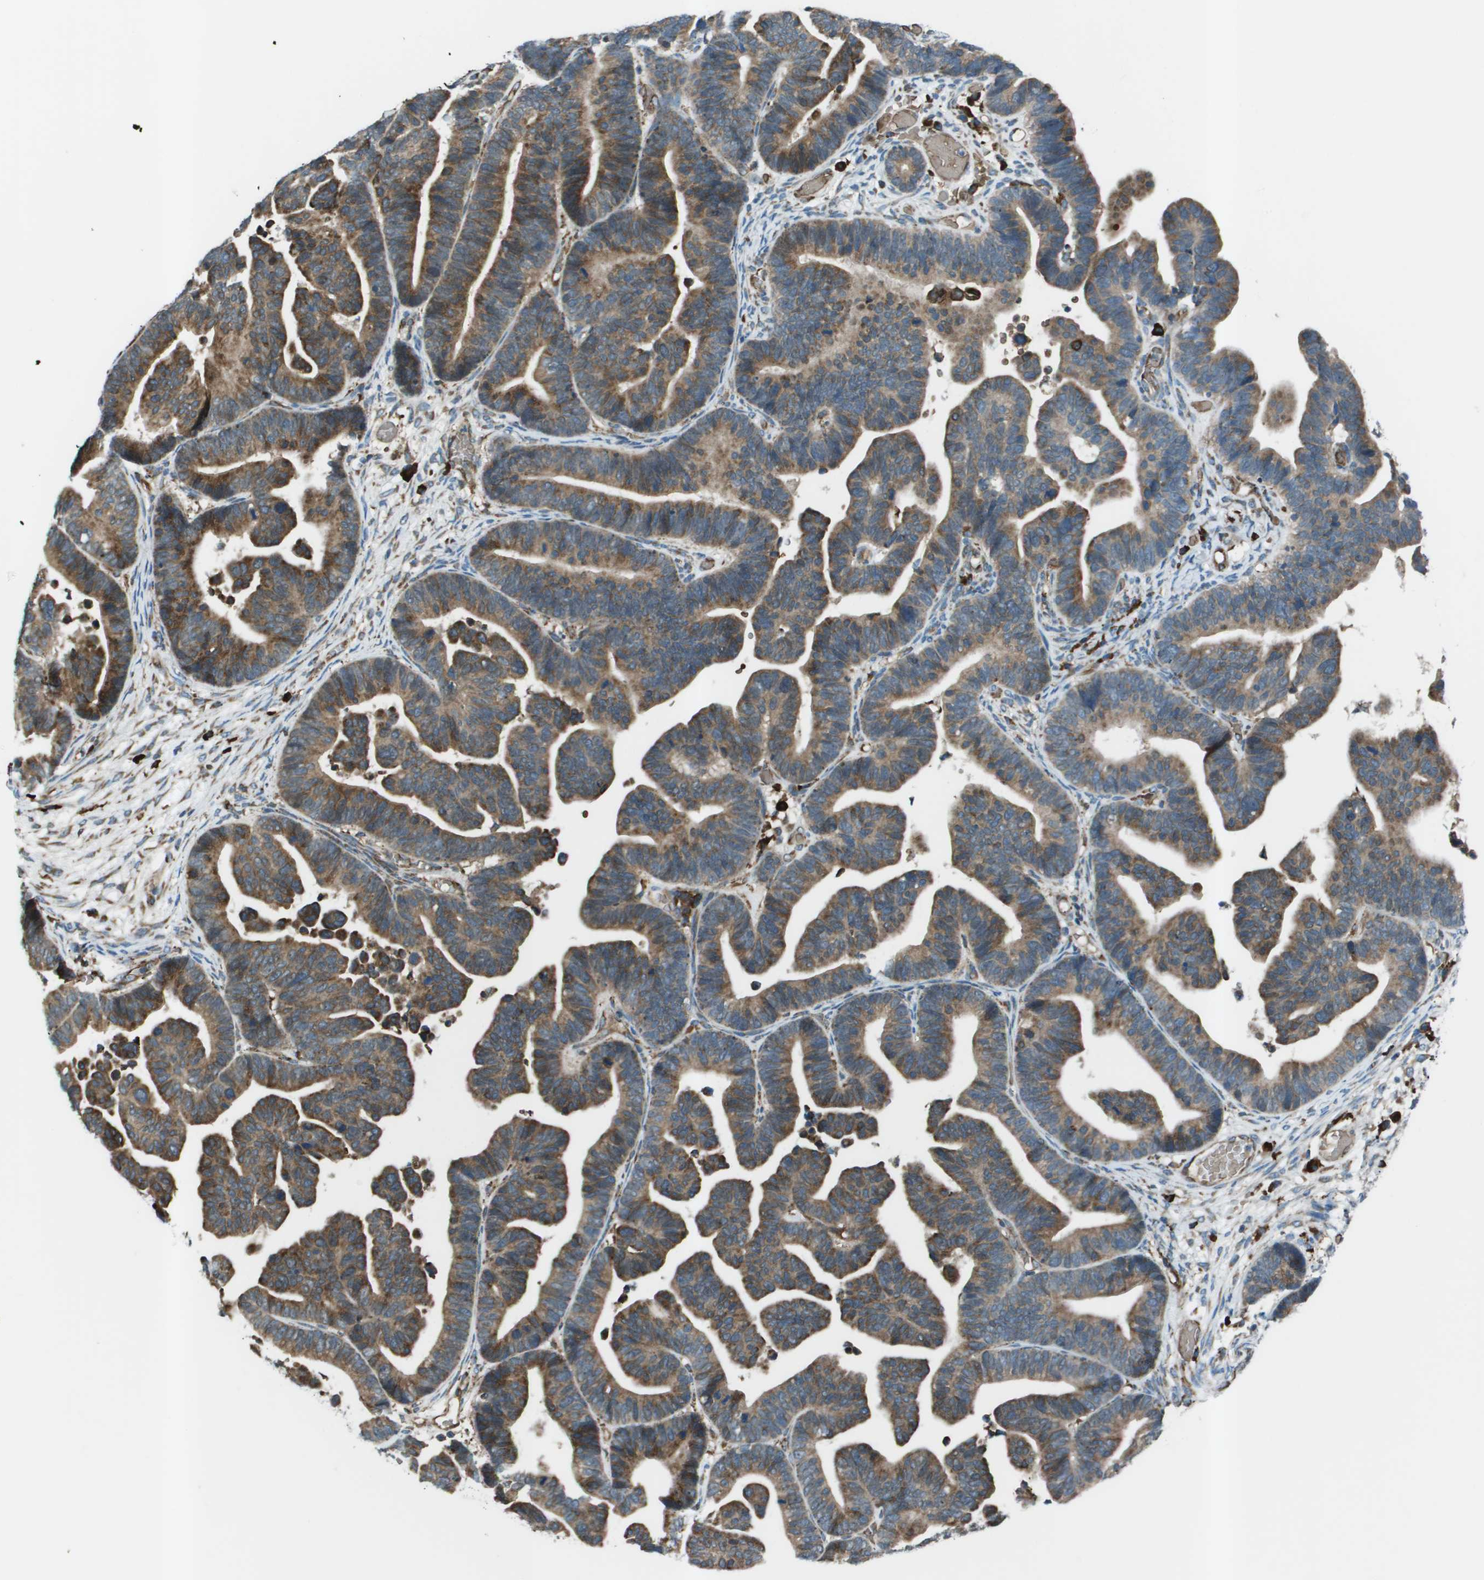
{"staining": {"intensity": "moderate", "quantity": ">75%", "location": "cytoplasmic/membranous"}, "tissue": "ovarian cancer", "cell_type": "Tumor cells", "image_type": "cancer", "snomed": [{"axis": "morphology", "description": "Cystadenocarcinoma, serous, NOS"}, {"axis": "topography", "description": "Ovary"}], "caption": "IHC staining of serous cystadenocarcinoma (ovarian), which demonstrates medium levels of moderate cytoplasmic/membranous positivity in approximately >75% of tumor cells indicating moderate cytoplasmic/membranous protein staining. The staining was performed using DAB (brown) for protein detection and nuclei were counterstained in hematoxylin (blue).", "gene": "UTS2", "patient": {"sex": "female", "age": 56}}